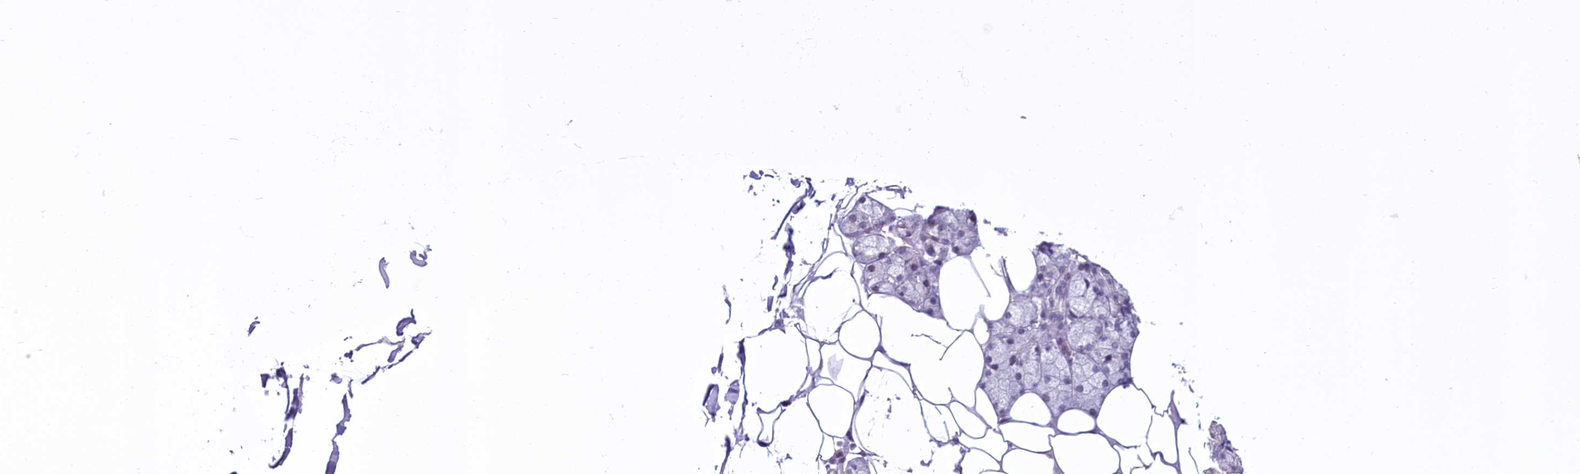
{"staining": {"intensity": "weak", "quantity": "<25%", "location": "cytoplasmic/membranous"}, "tissue": "salivary gland", "cell_type": "Glandular cells", "image_type": "normal", "snomed": [{"axis": "morphology", "description": "Normal tissue, NOS"}, {"axis": "topography", "description": "Salivary gland"}], "caption": "This is an immunohistochemistry histopathology image of unremarkable salivary gland. There is no positivity in glandular cells.", "gene": "BANK1", "patient": {"sex": "male", "age": 62}}